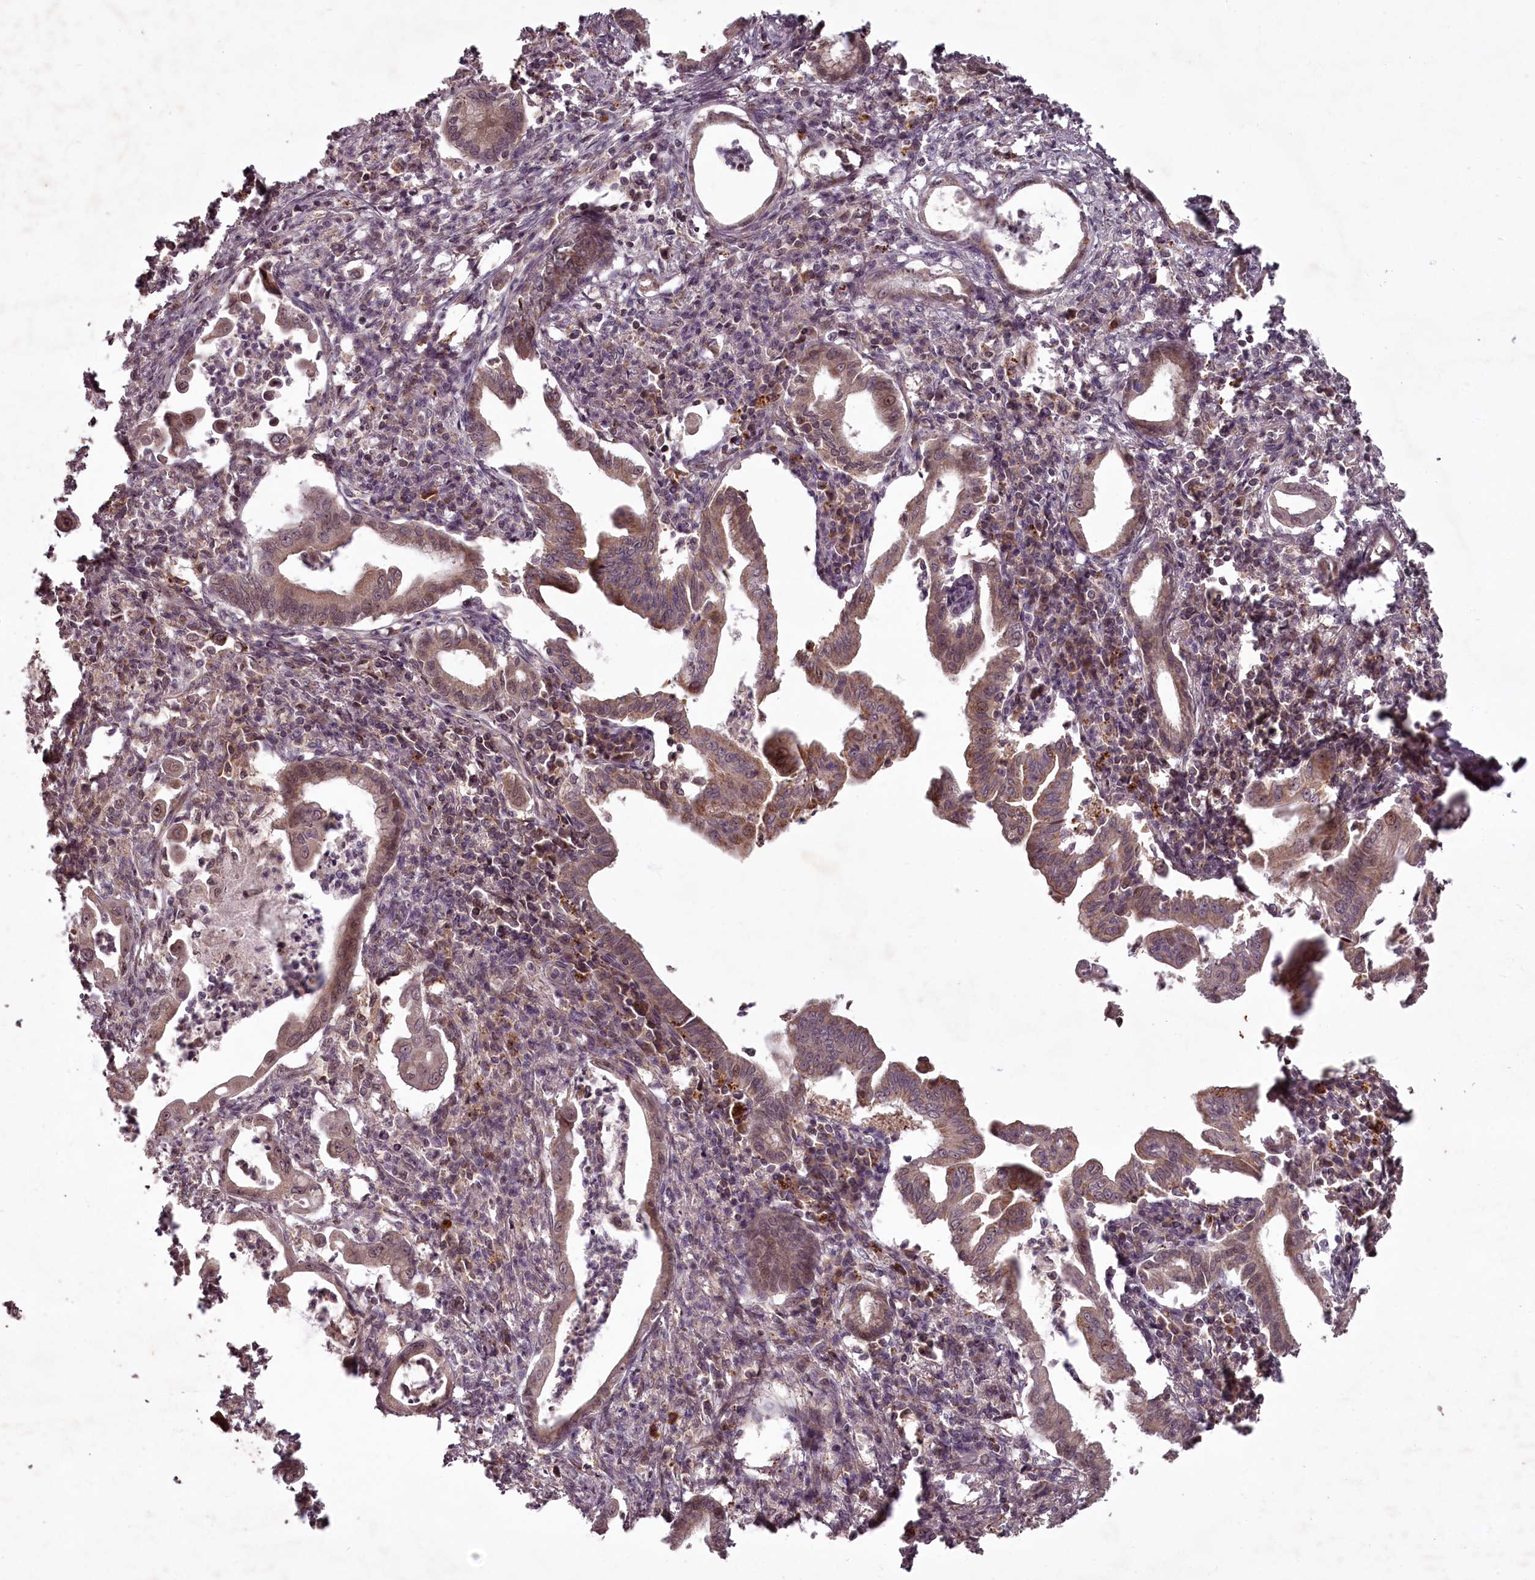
{"staining": {"intensity": "weak", "quantity": ">75%", "location": "cytoplasmic/membranous"}, "tissue": "pancreatic cancer", "cell_type": "Tumor cells", "image_type": "cancer", "snomed": [{"axis": "morphology", "description": "Adenocarcinoma, NOS"}, {"axis": "topography", "description": "Pancreas"}], "caption": "IHC micrograph of pancreatic cancer (adenocarcinoma) stained for a protein (brown), which displays low levels of weak cytoplasmic/membranous positivity in approximately >75% of tumor cells.", "gene": "PCBP2", "patient": {"sex": "female", "age": 55}}